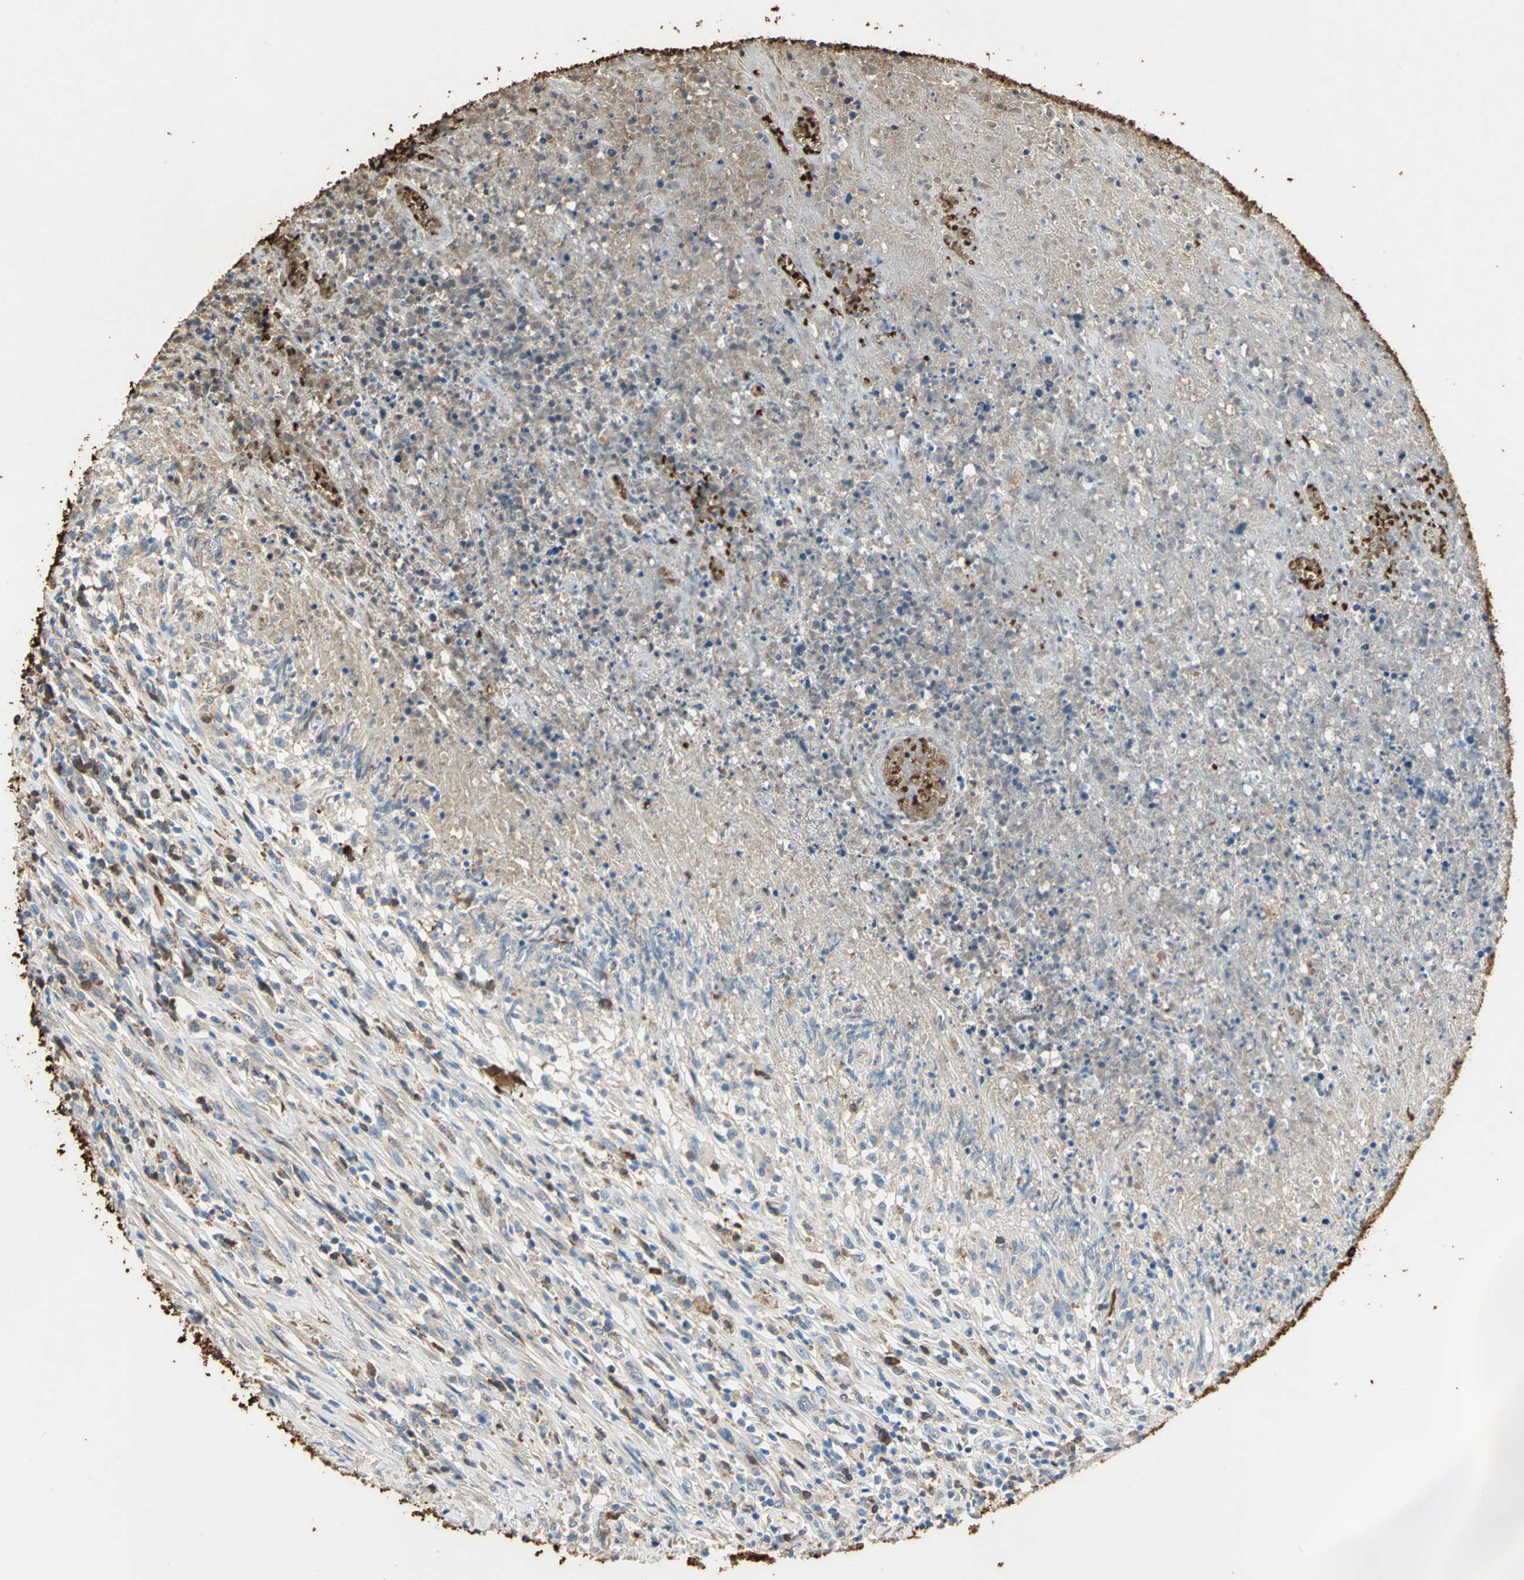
{"staining": {"intensity": "moderate", "quantity": "25%-75%", "location": "cytoplasmic/membranous"}, "tissue": "lymphoma", "cell_type": "Tumor cells", "image_type": "cancer", "snomed": [{"axis": "morphology", "description": "Malignant lymphoma, non-Hodgkin's type, High grade"}, {"axis": "topography", "description": "Lymph node"}], "caption": "Immunohistochemical staining of high-grade malignant lymphoma, non-Hodgkin's type reveals medium levels of moderate cytoplasmic/membranous staining in about 25%-75% of tumor cells. The staining was performed using DAB, with brown indicating positive protein expression. Nuclei are stained blue with hematoxylin.", "gene": "TREM1", "patient": {"sex": "female", "age": 84}}